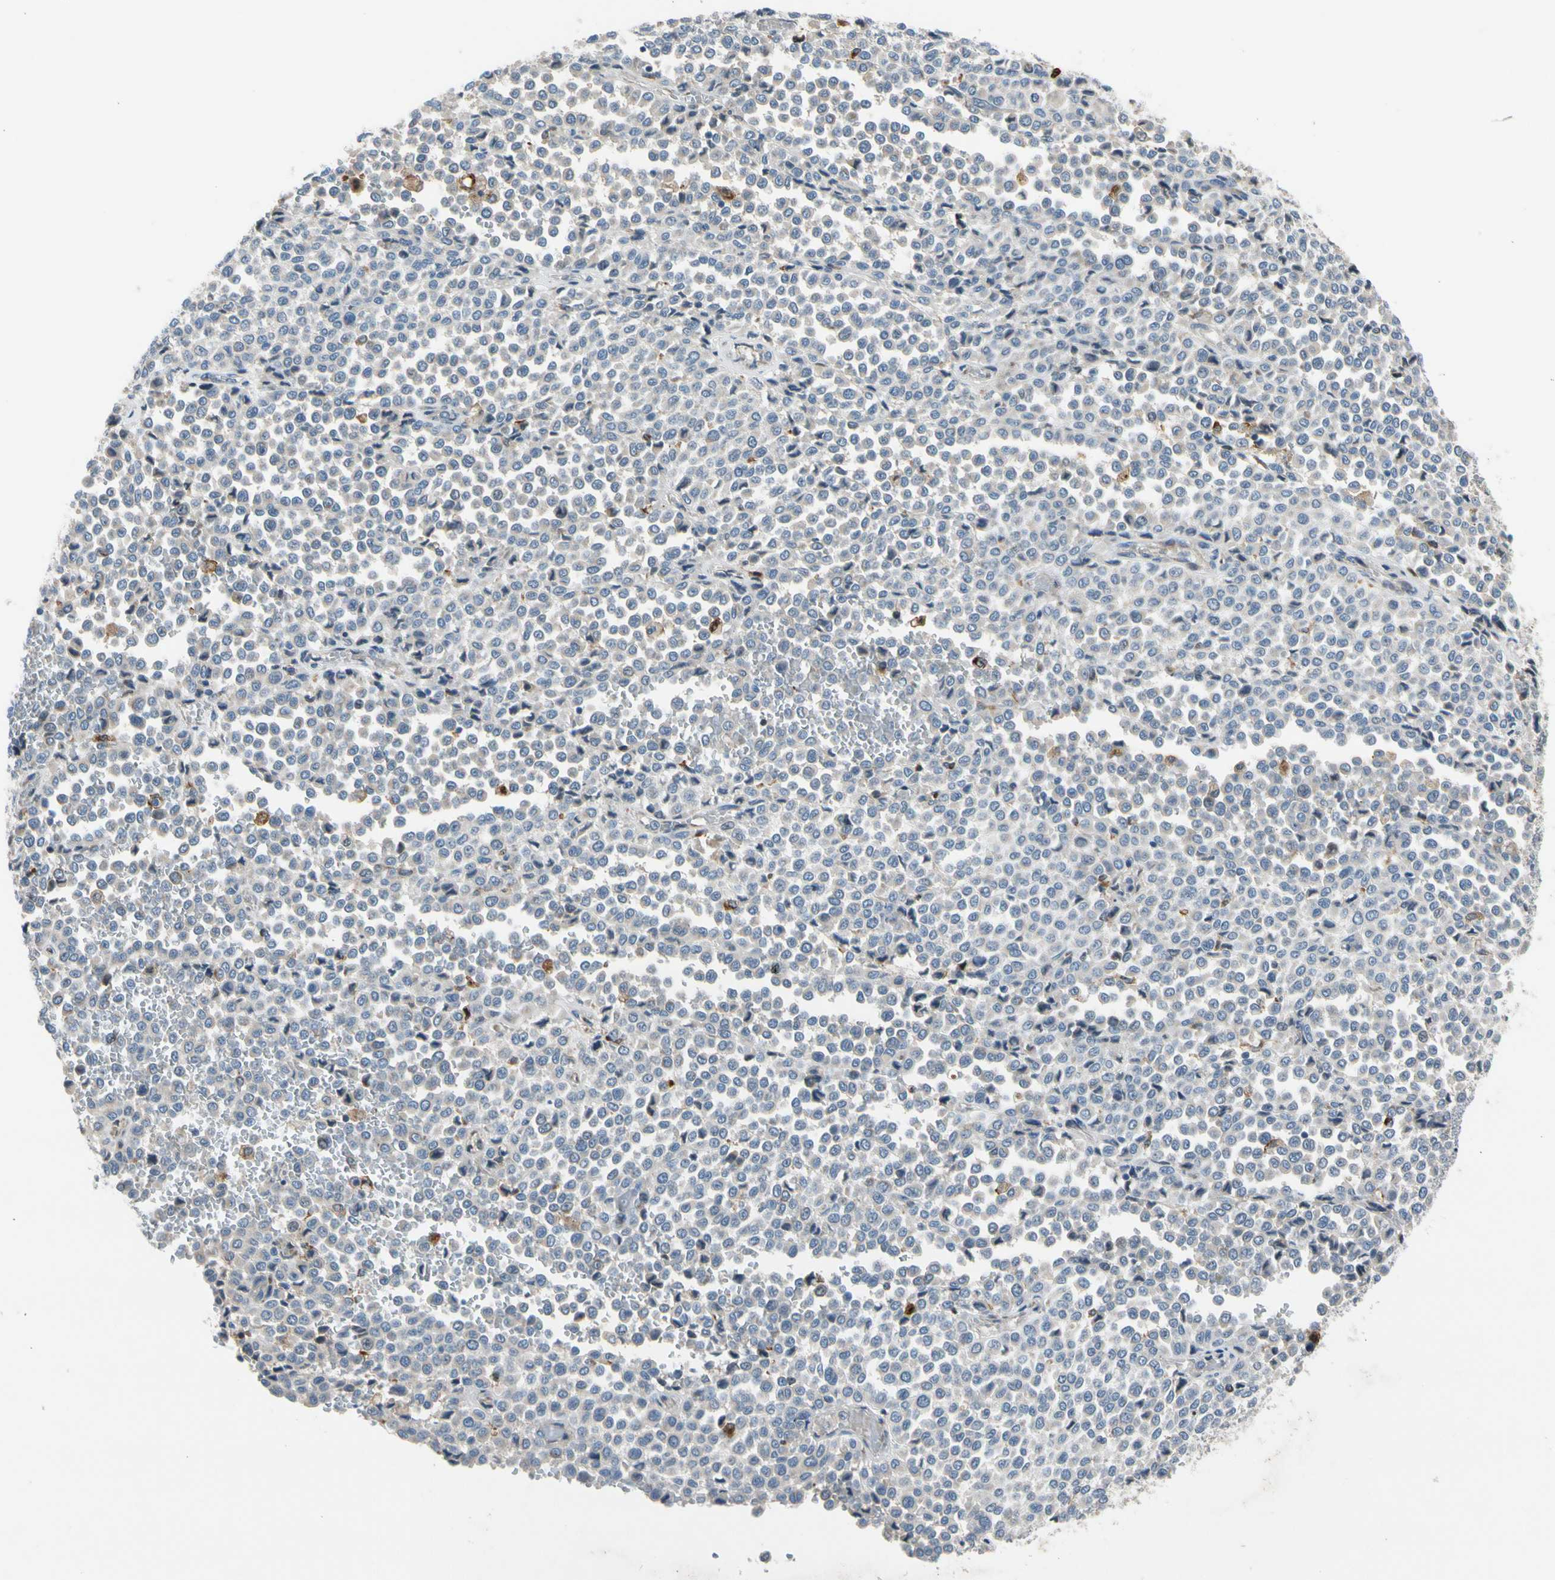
{"staining": {"intensity": "weak", "quantity": "25%-75%", "location": "cytoplasmic/membranous"}, "tissue": "melanoma", "cell_type": "Tumor cells", "image_type": "cancer", "snomed": [{"axis": "morphology", "description": "Malignant melanoma, Metastatic site"}, {"axis": "topography", "description": "Pancreas"}], "caption": "Immunohistochemical staining of human melanoma exhibits low levels of weak cytoplasmic/membranous protein positivity in approximately 25%-75% of tumor cells.", "gene": "NPHP3", "patient": {"sex": "female", "age": 30}}